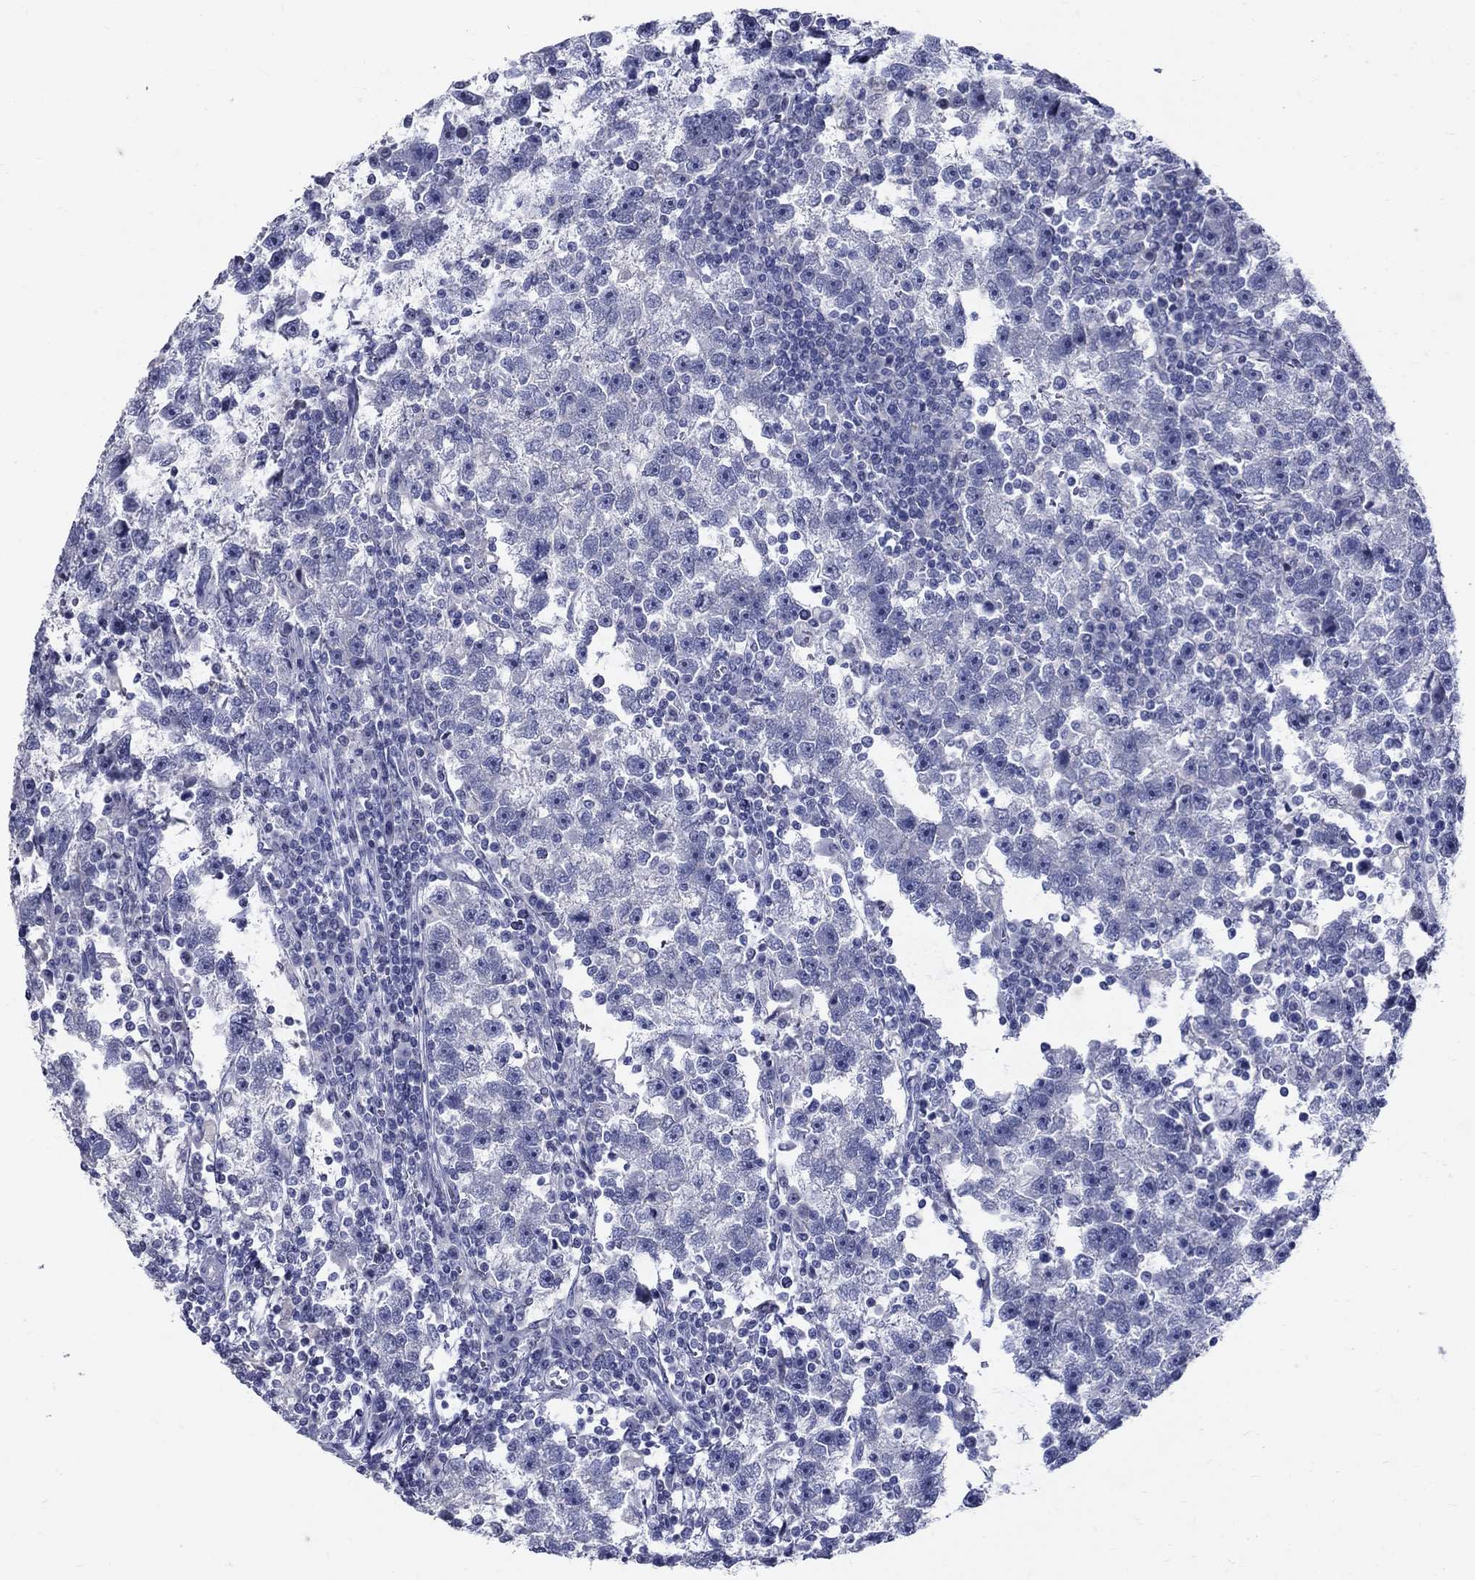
{"staining": {"intensity": "negative", "quantity": "none", "location": "none"}, "tissue": "testis cancer", "cell_type": "Tumor cells", "image_type": "cancer", "snomed": [{"axis": "morphology", "description": "Seminoma, NOS"}, {"axis": "topography", "description": "Testis"}], "caption": "High power microscopy image of an immunohistochemistry image of testis seminoma, revealing no significant expression in tumor cells.", "gene": "GUCA1A", "patient": {"sex": "male", "age": 47}}